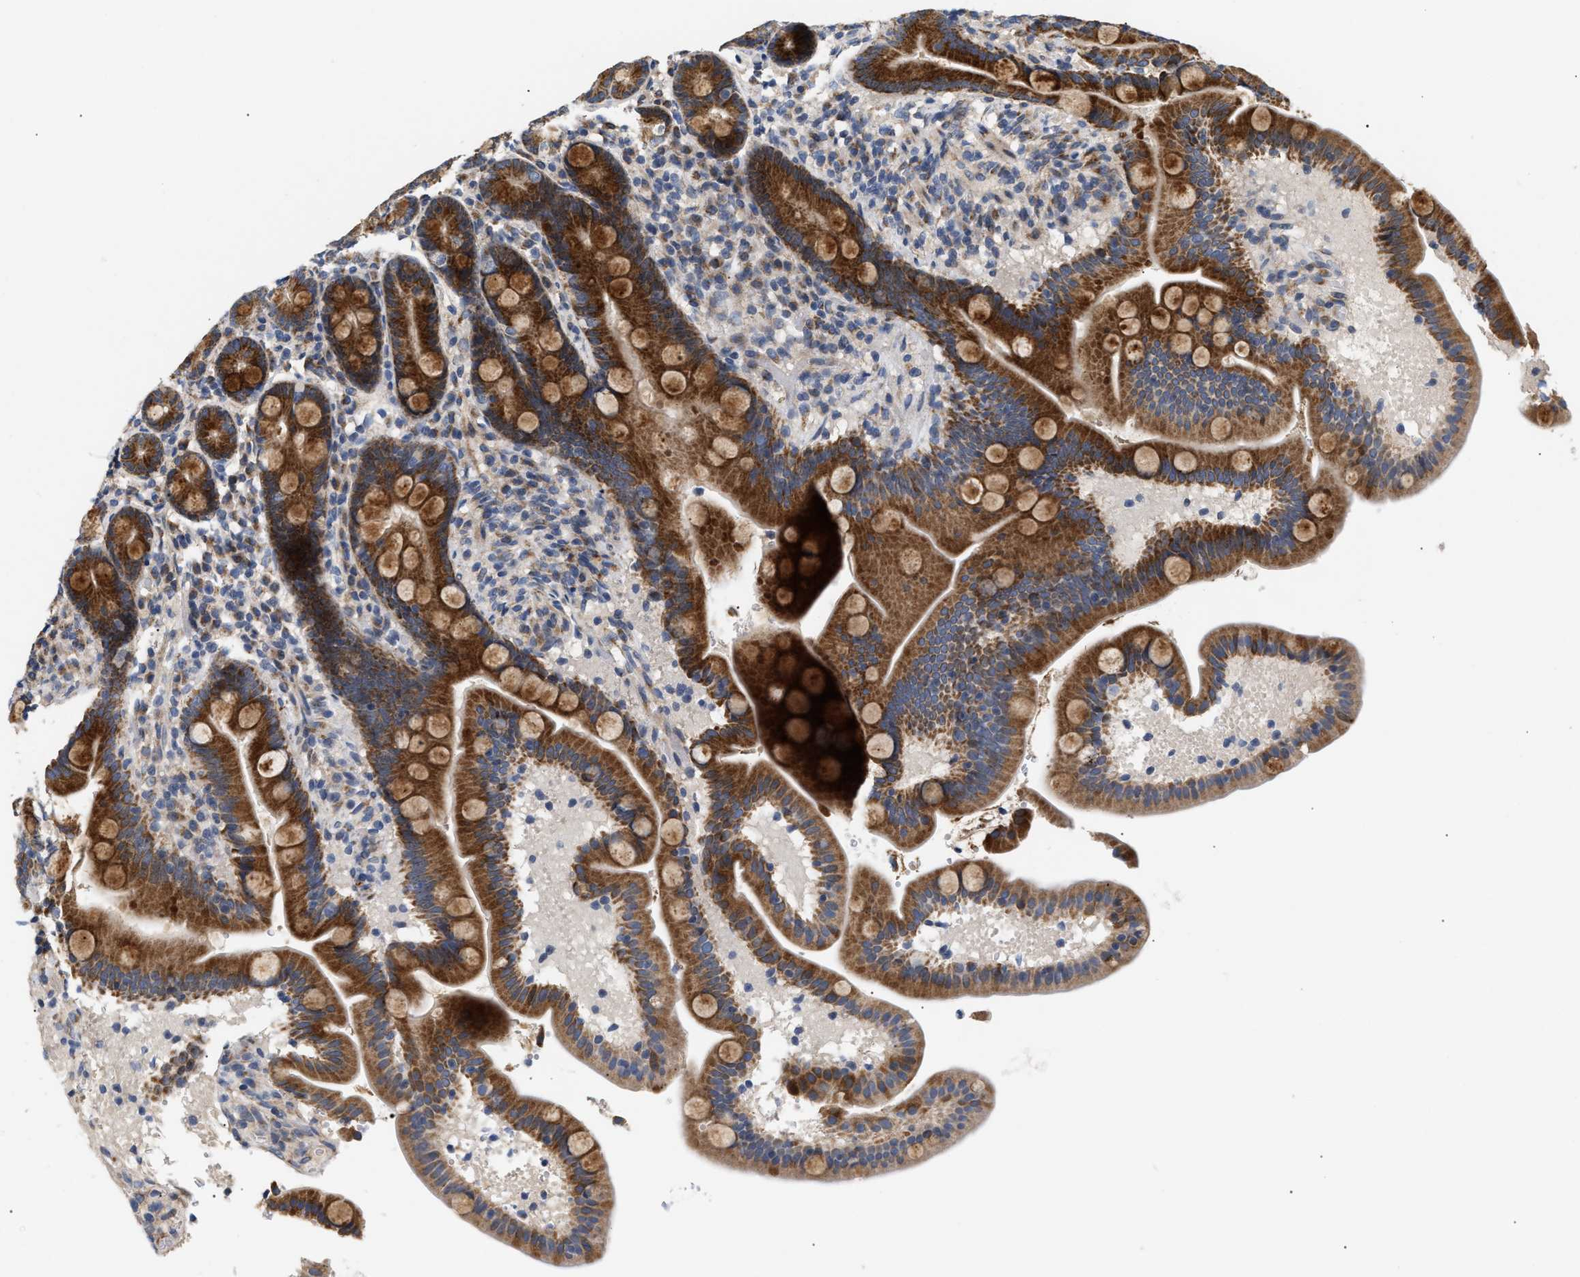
{"staining": {"intensity": "strong", "quantity": ">75%", "location": "cytoplasmic/membranous"}, "tissue": "duodenum", "cell_type": "Glandular cells", "image_type": "normal", "snomed": [{"axis": "morphology", "description": "Normal tissue, NOS"}, {"axis": "topography", "description": "Duodenum"}], "caption": "Strong cytoplasmic/membranous staining for a protein is seen in approximately >75% of glandular cells of normal duodenum using IHC.", "gene": "TMEM168", "patient": {"sex": "male", "age": 54}}